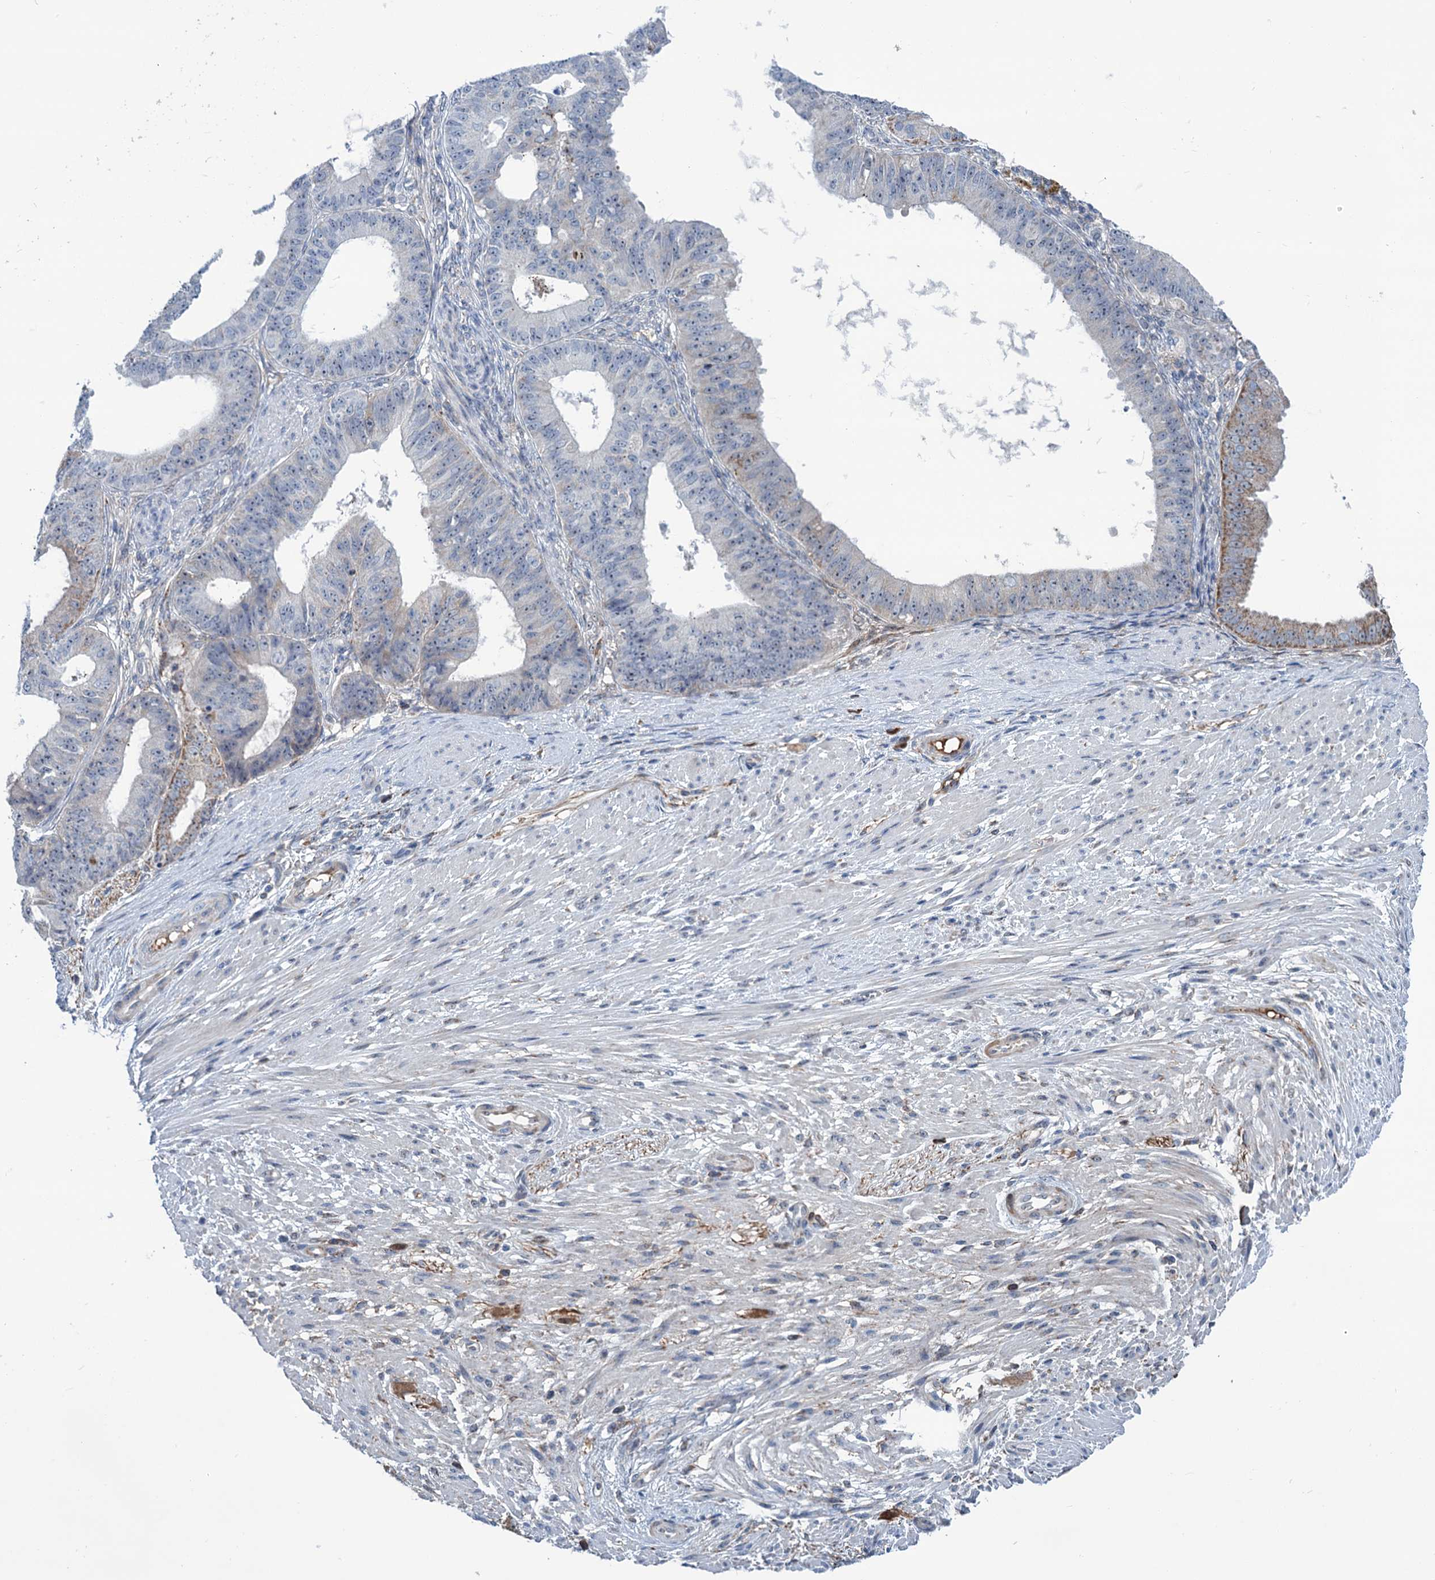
{"staining": {"intensity": "weak", "quantity": "<25%", "location": "cytoplasmic/membranous"}, "tissue": "ovarian cancer", "cell_type": "Tumor cells", "image_type": "cancer", "snomed": [{"axis": "morphology", "description": "Carcinoma, endometroid"}, {"axis": "topography", "description": "Appendix"}, {"axis": "topography", "description": "Ovary"}], "caption": "Tumor cells are negative for protein expression in human ovarian cancer.", "gene": "LPIN1", "patient": {"sex": "female", "age": 42}}